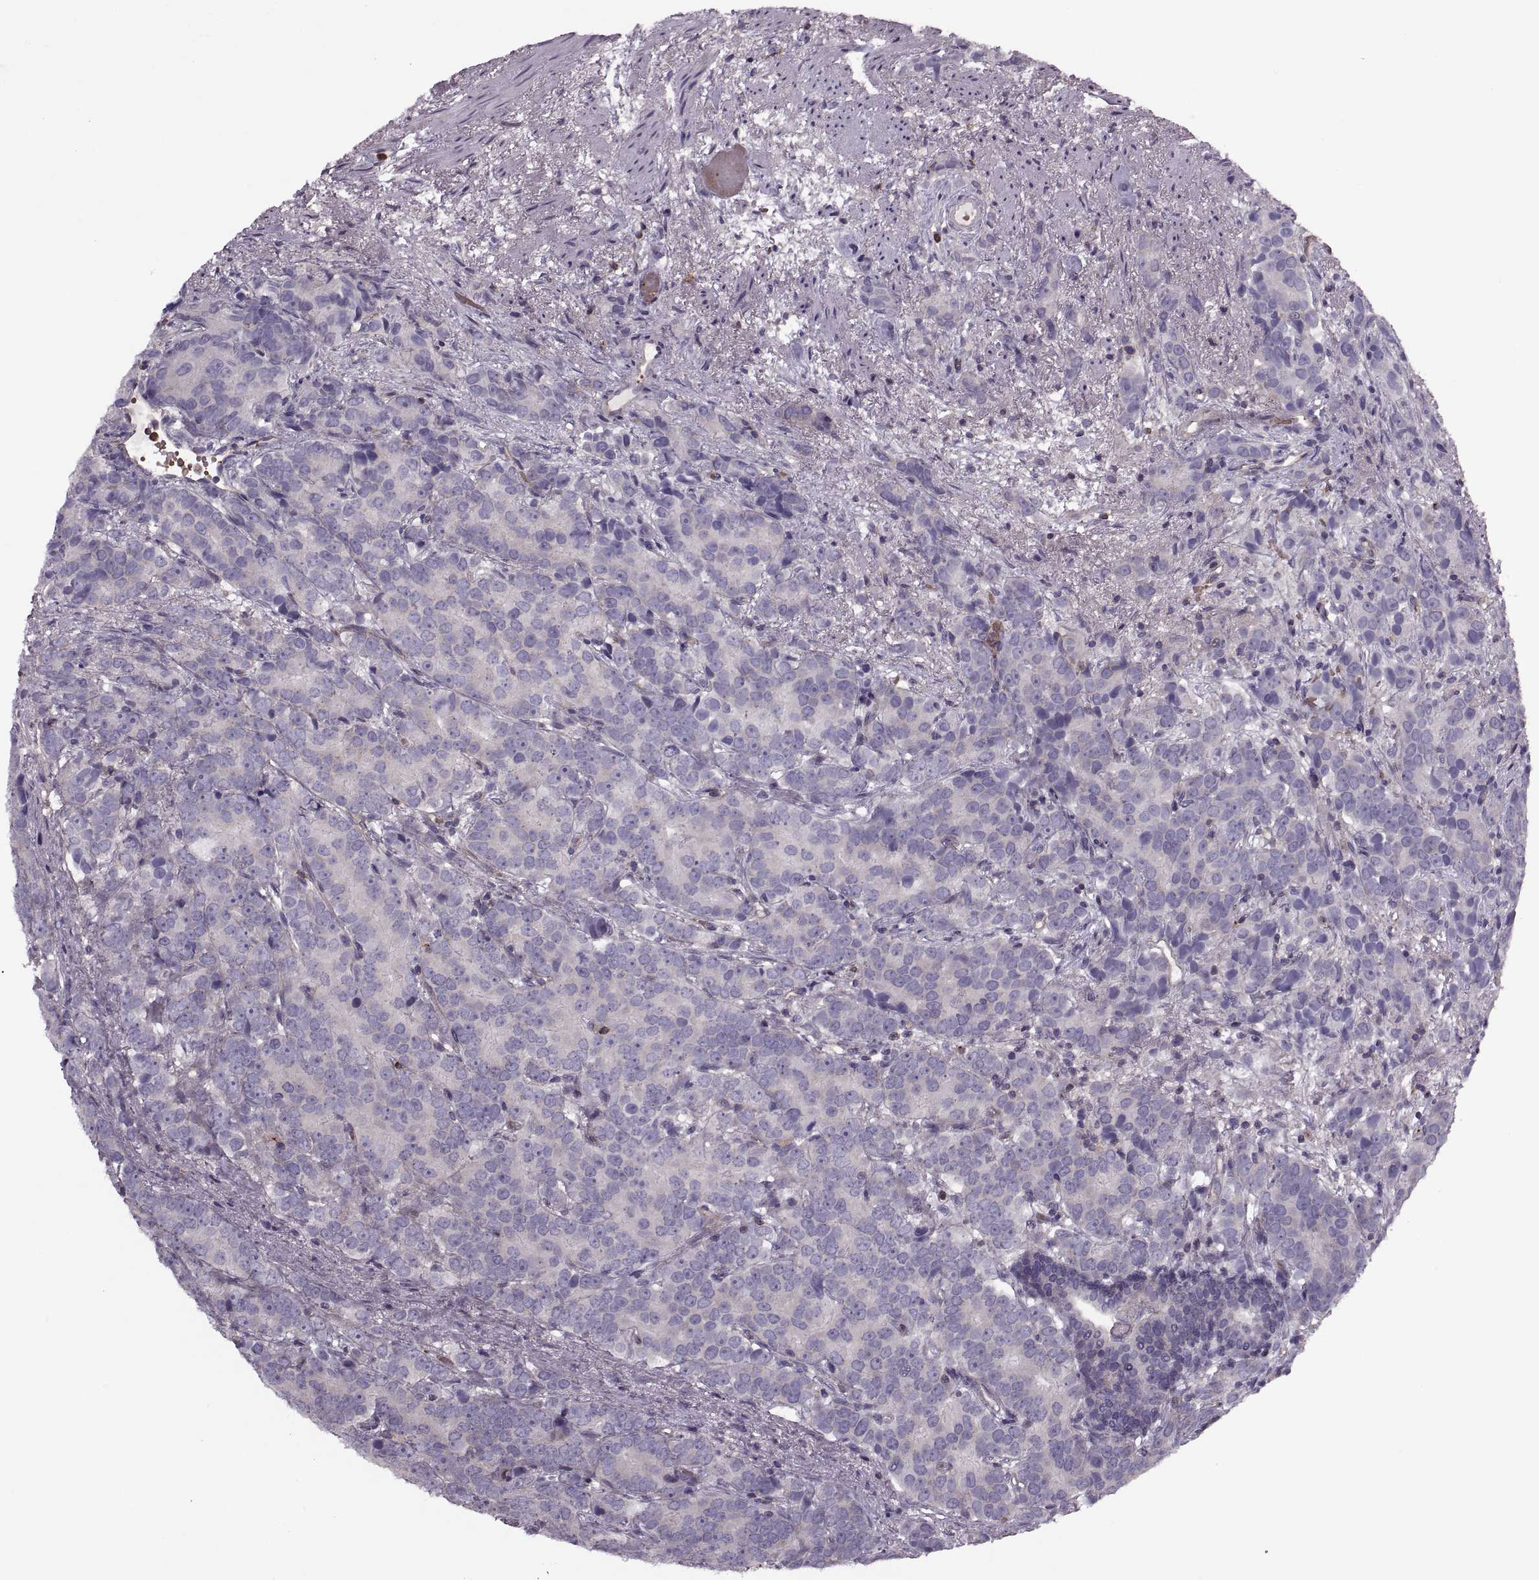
{"staining": {"intensity": "negative", "quantity": "none", "location": "none"}, "tissue": "prostate cancer", "cell_type": "Tumor cells", "image_type": "cancer", "snomed": [{"axis": "morphology", "description": "Adenocarcinoma, High grade"}, {"axis": "topography", "description": "Prostate"}], "caption": "There is no significant staining in tumor cells of prostate adenocarcinoma (high-grade).", "gene": "SLC2A3", "patient": {"sex": "male", "age": 90}}